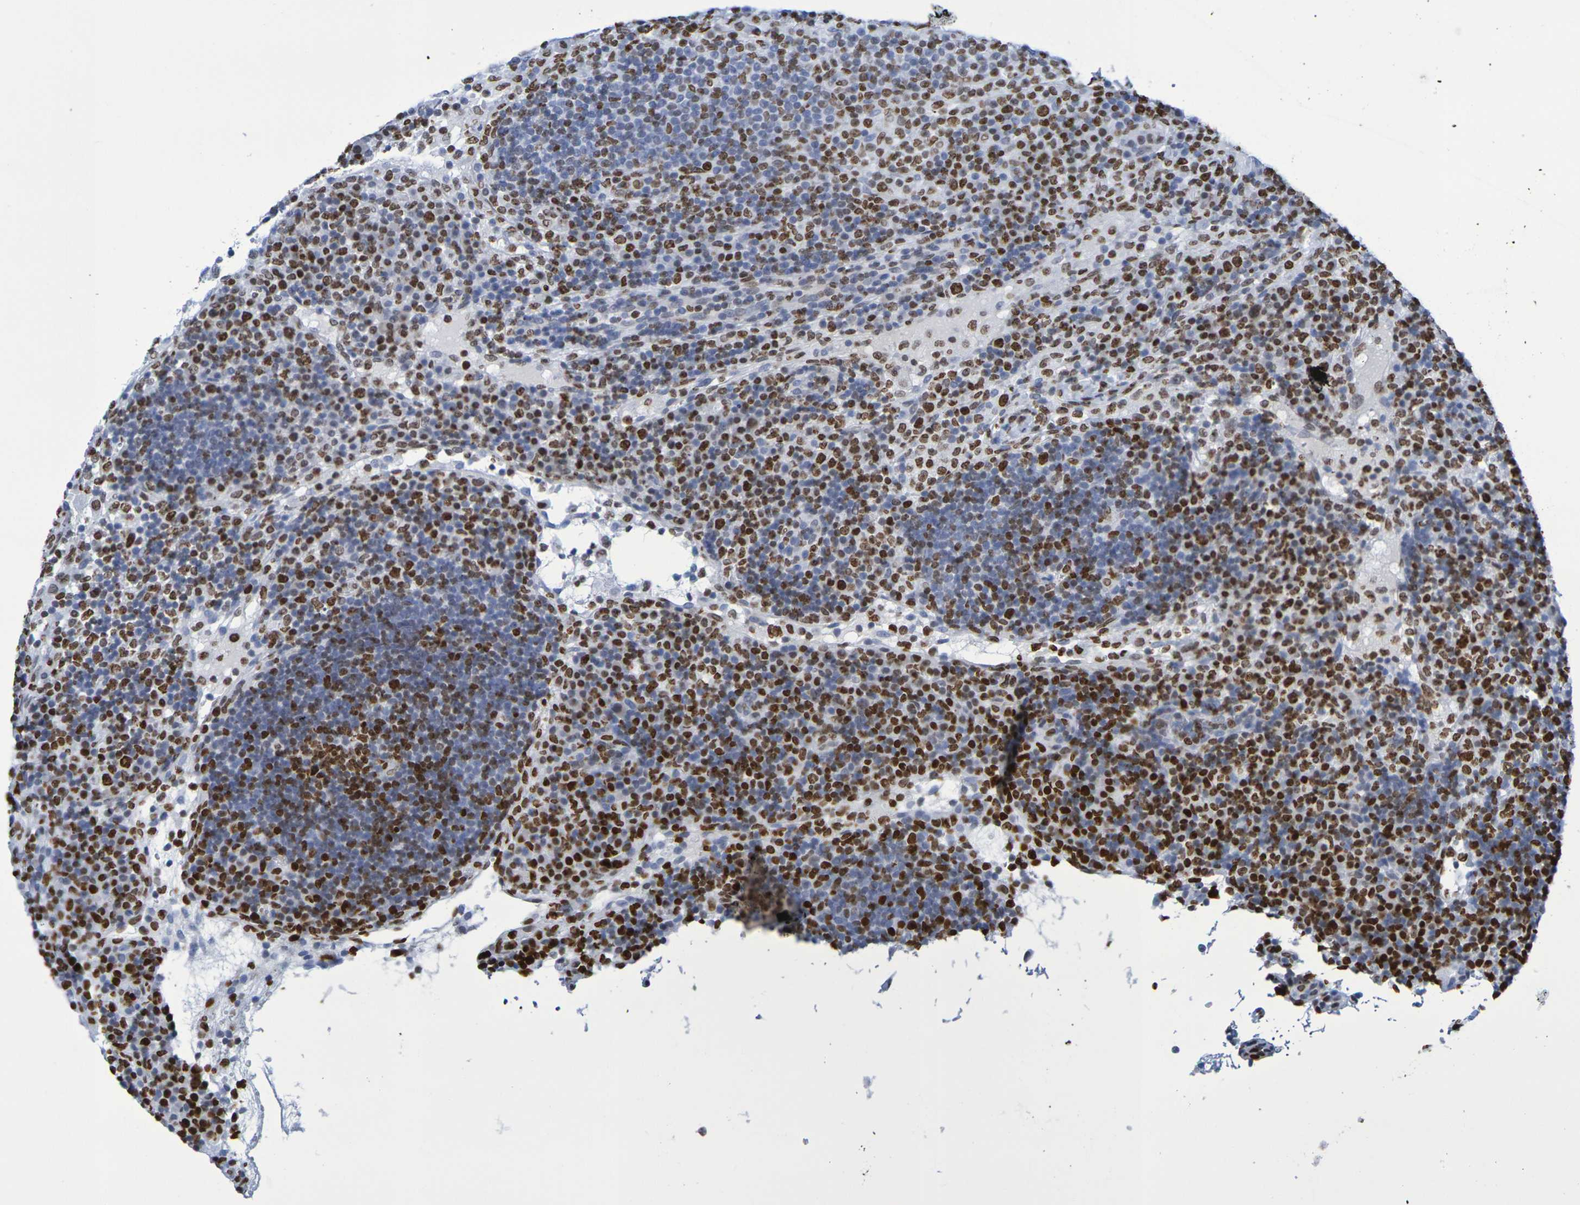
{"staining": {"intensity": "moderate", "quantity": ">75%", "location": "cytoplasmic/membranous"}, "tissue": "lymph node", "cell_type": "Germinal center cells", "image_type": "normal", "snomed": [{"axis": "morphology", "description": "Normal tissue, NOS"}, {"axis": "topography", "description": "Lymph node"}], "caption": "A medium amount of moderate cytoplasmic/membranous positivity is identified in about >75% of germinal center cells in benign lymph node.", "gene": "H1", "patient": {"sex": "female", "age": 53}}